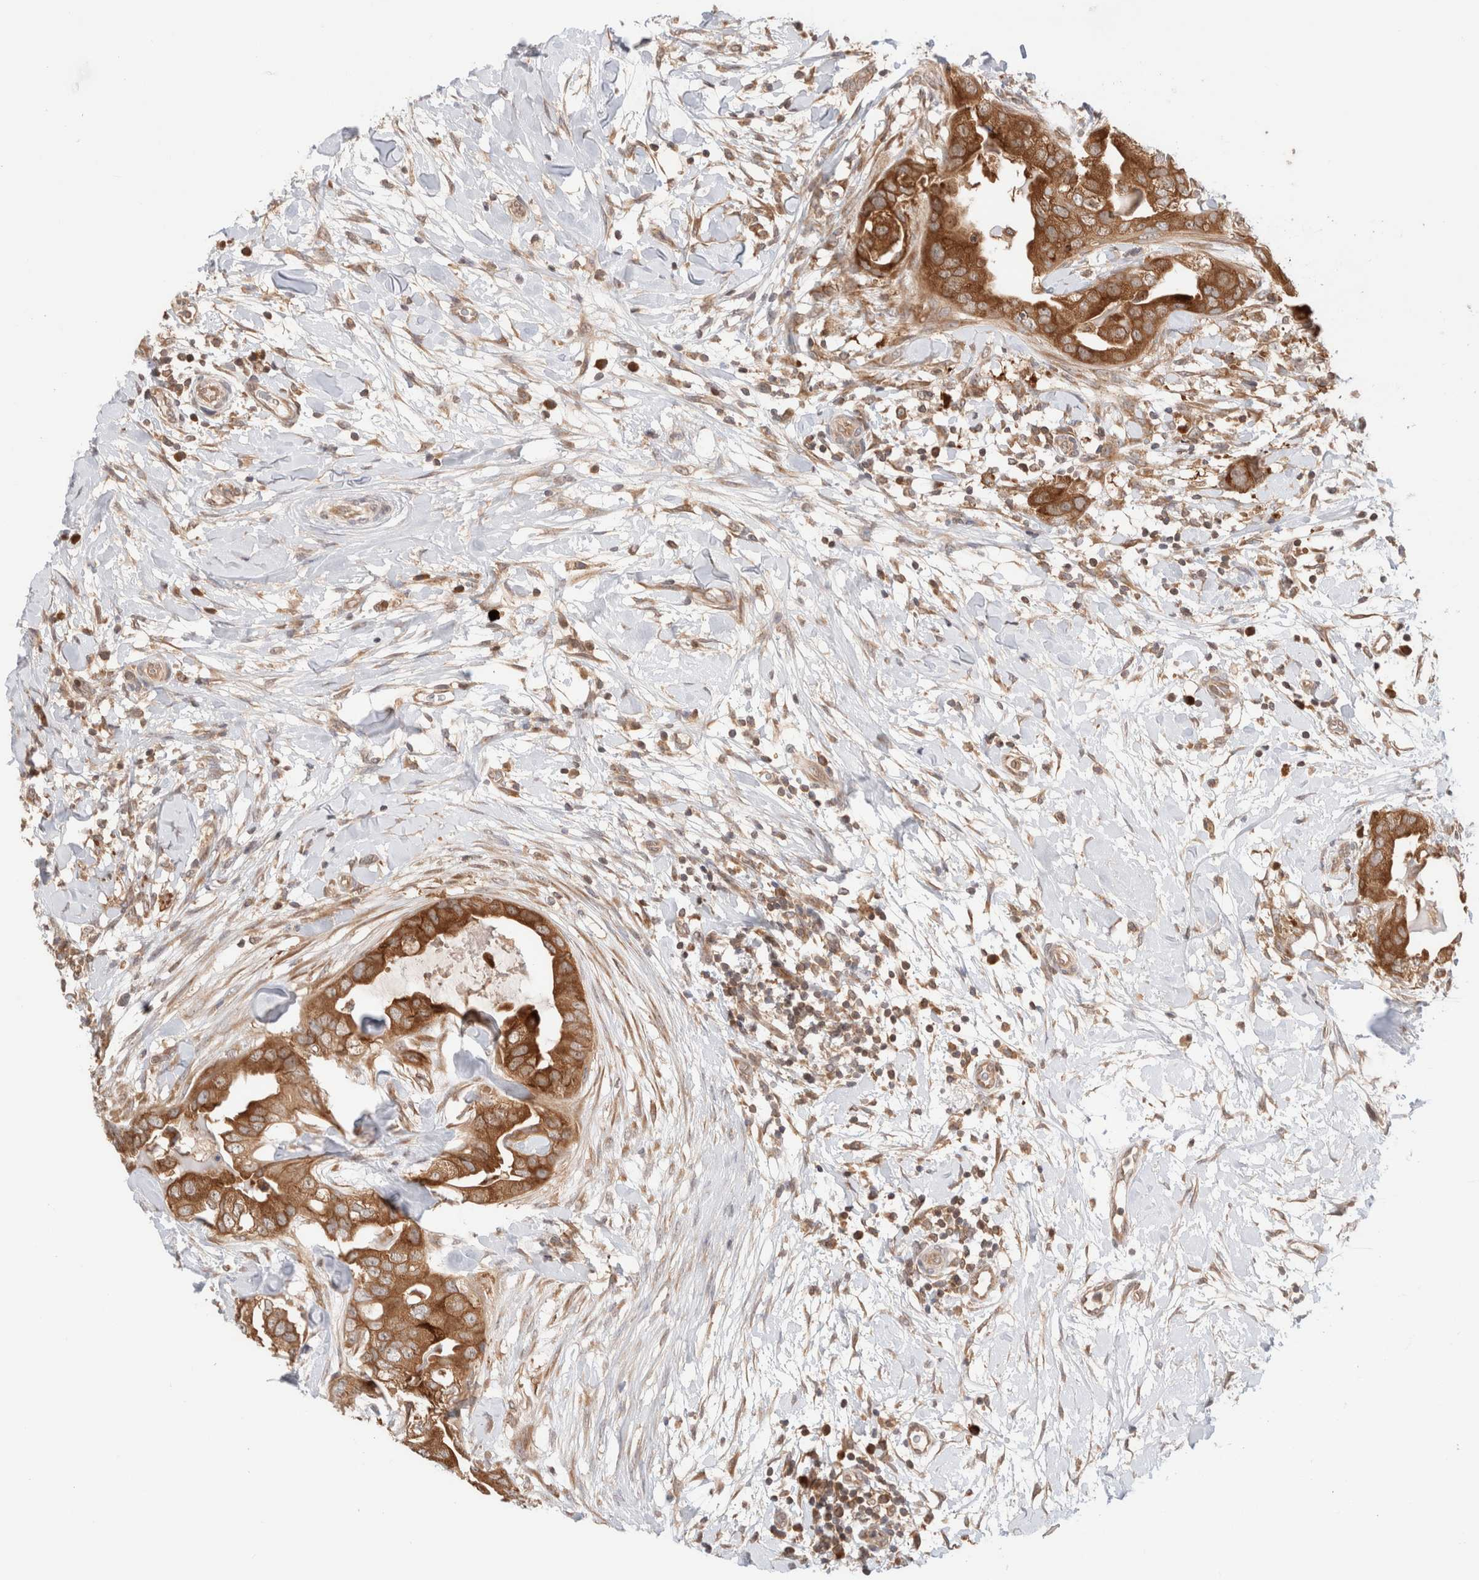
{"staining": {"intensity": "moderate", "quantity": ">75%", "location": "cytoplasmic/membranous"}, "tissue": "breast cancer", "cell_type": "Tumor cells", "image_type": "cancer", "snomed": [{"axis": "morphology", "description": "Duct carcinoma"}, {"axis": "topography", "description": "Breast"}], "caption": "Protein staining of breast cancer tissue demonstrates moderate cytoplasmic/membranous expression in approximately >75% of tumor cells.", "gene": "XKR4", "patient": {"sex": "female", "age": 40}}